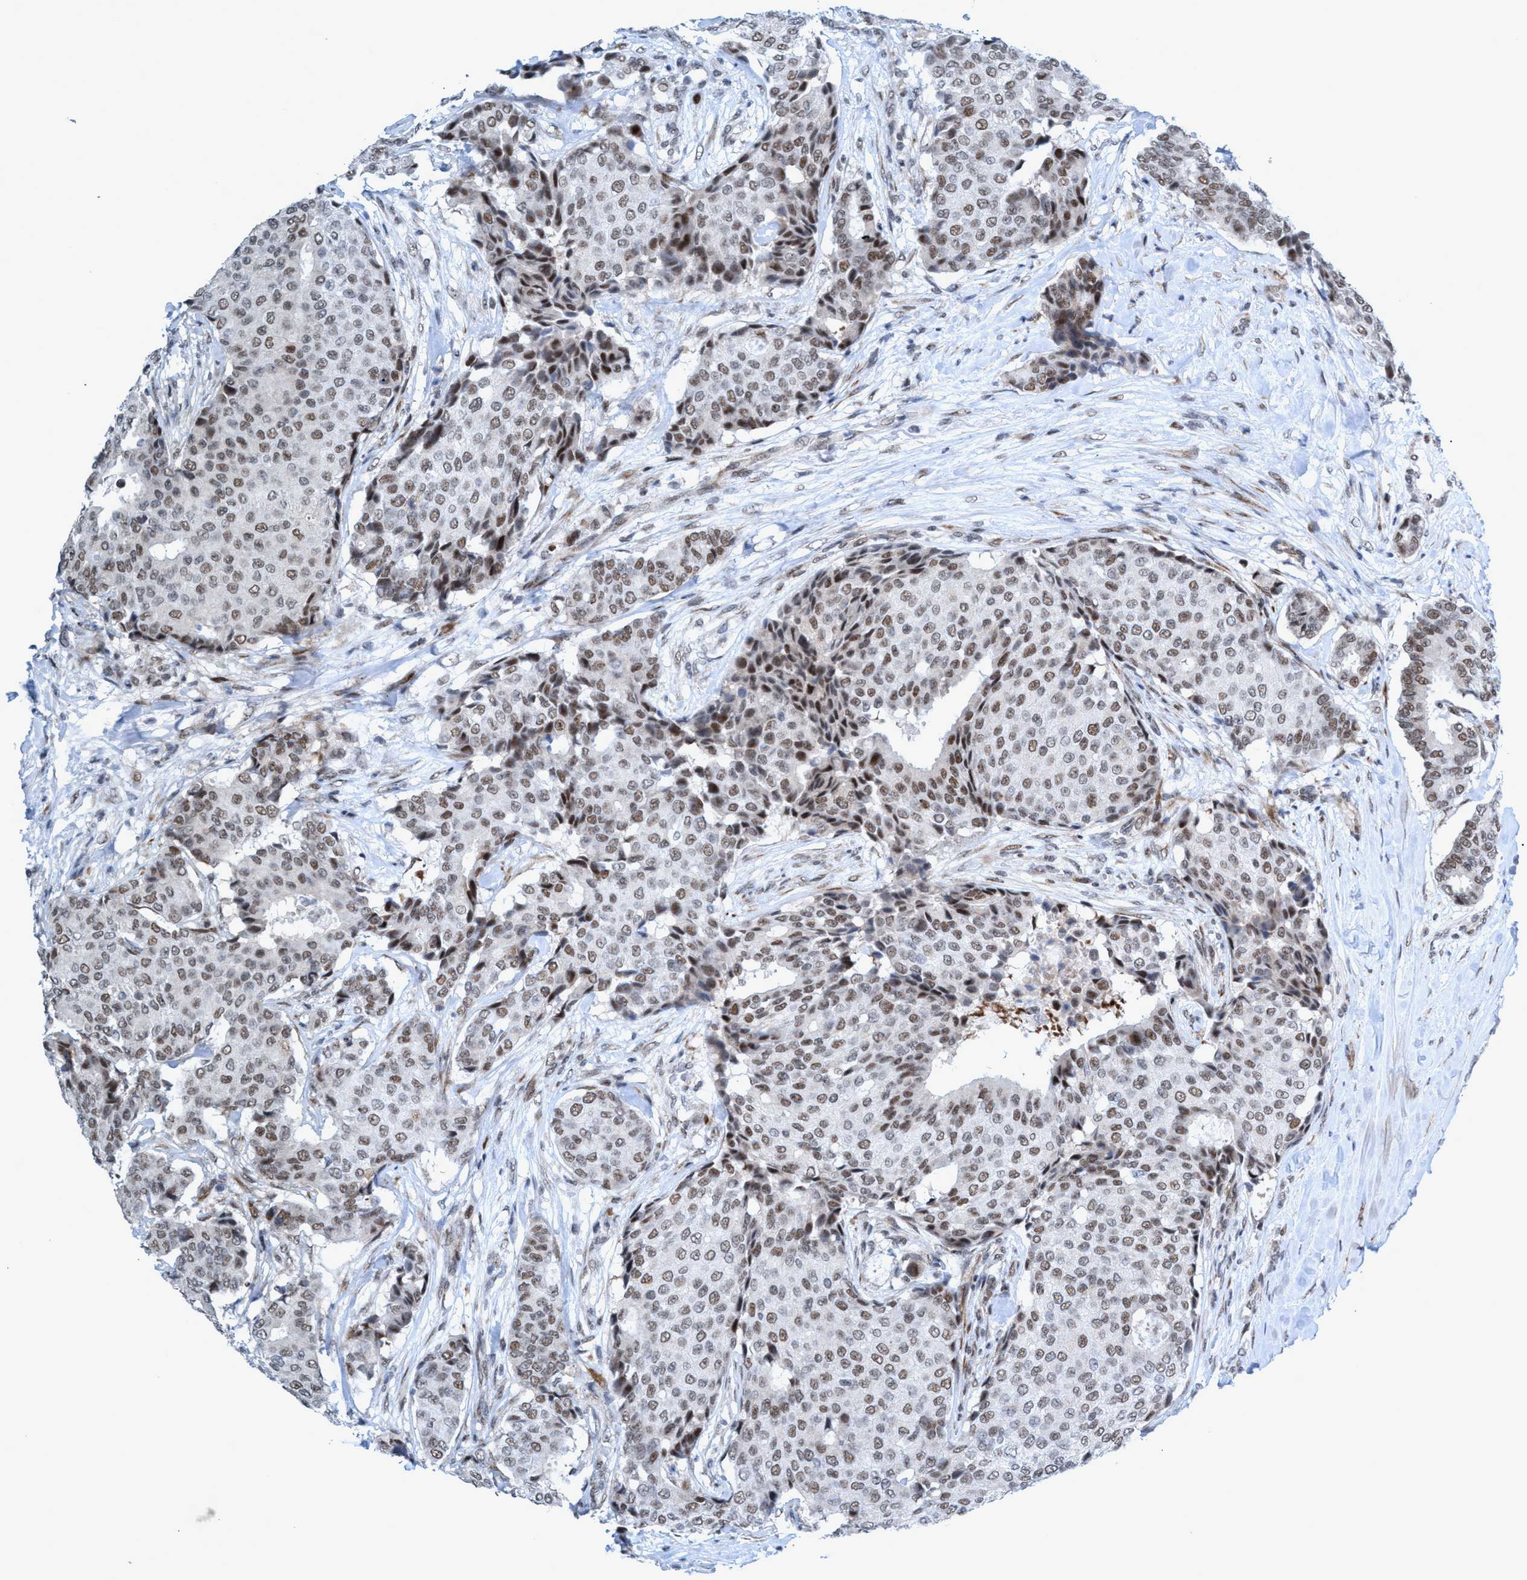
{"staining": {"intensity": "weak", "quantity": ">75%", "location": "nuclear"}, "tissue": "breast cancer", "cell_type": "Tumor cells", "image_type": "cancer", "snomed": [{"axis": "morphology", "description": "Duct carcinoma"}, {"axis": "topography", "description": "Breast"}], "caption": "A high-resolution micrograph shows IHC staining of breast cancer (intraductal carcinoma), which reveals weak nuclear staining in approximately >75% of tumor cells.", "gene": "CWC27", "patient": {"sex": "female", "age": 75}}